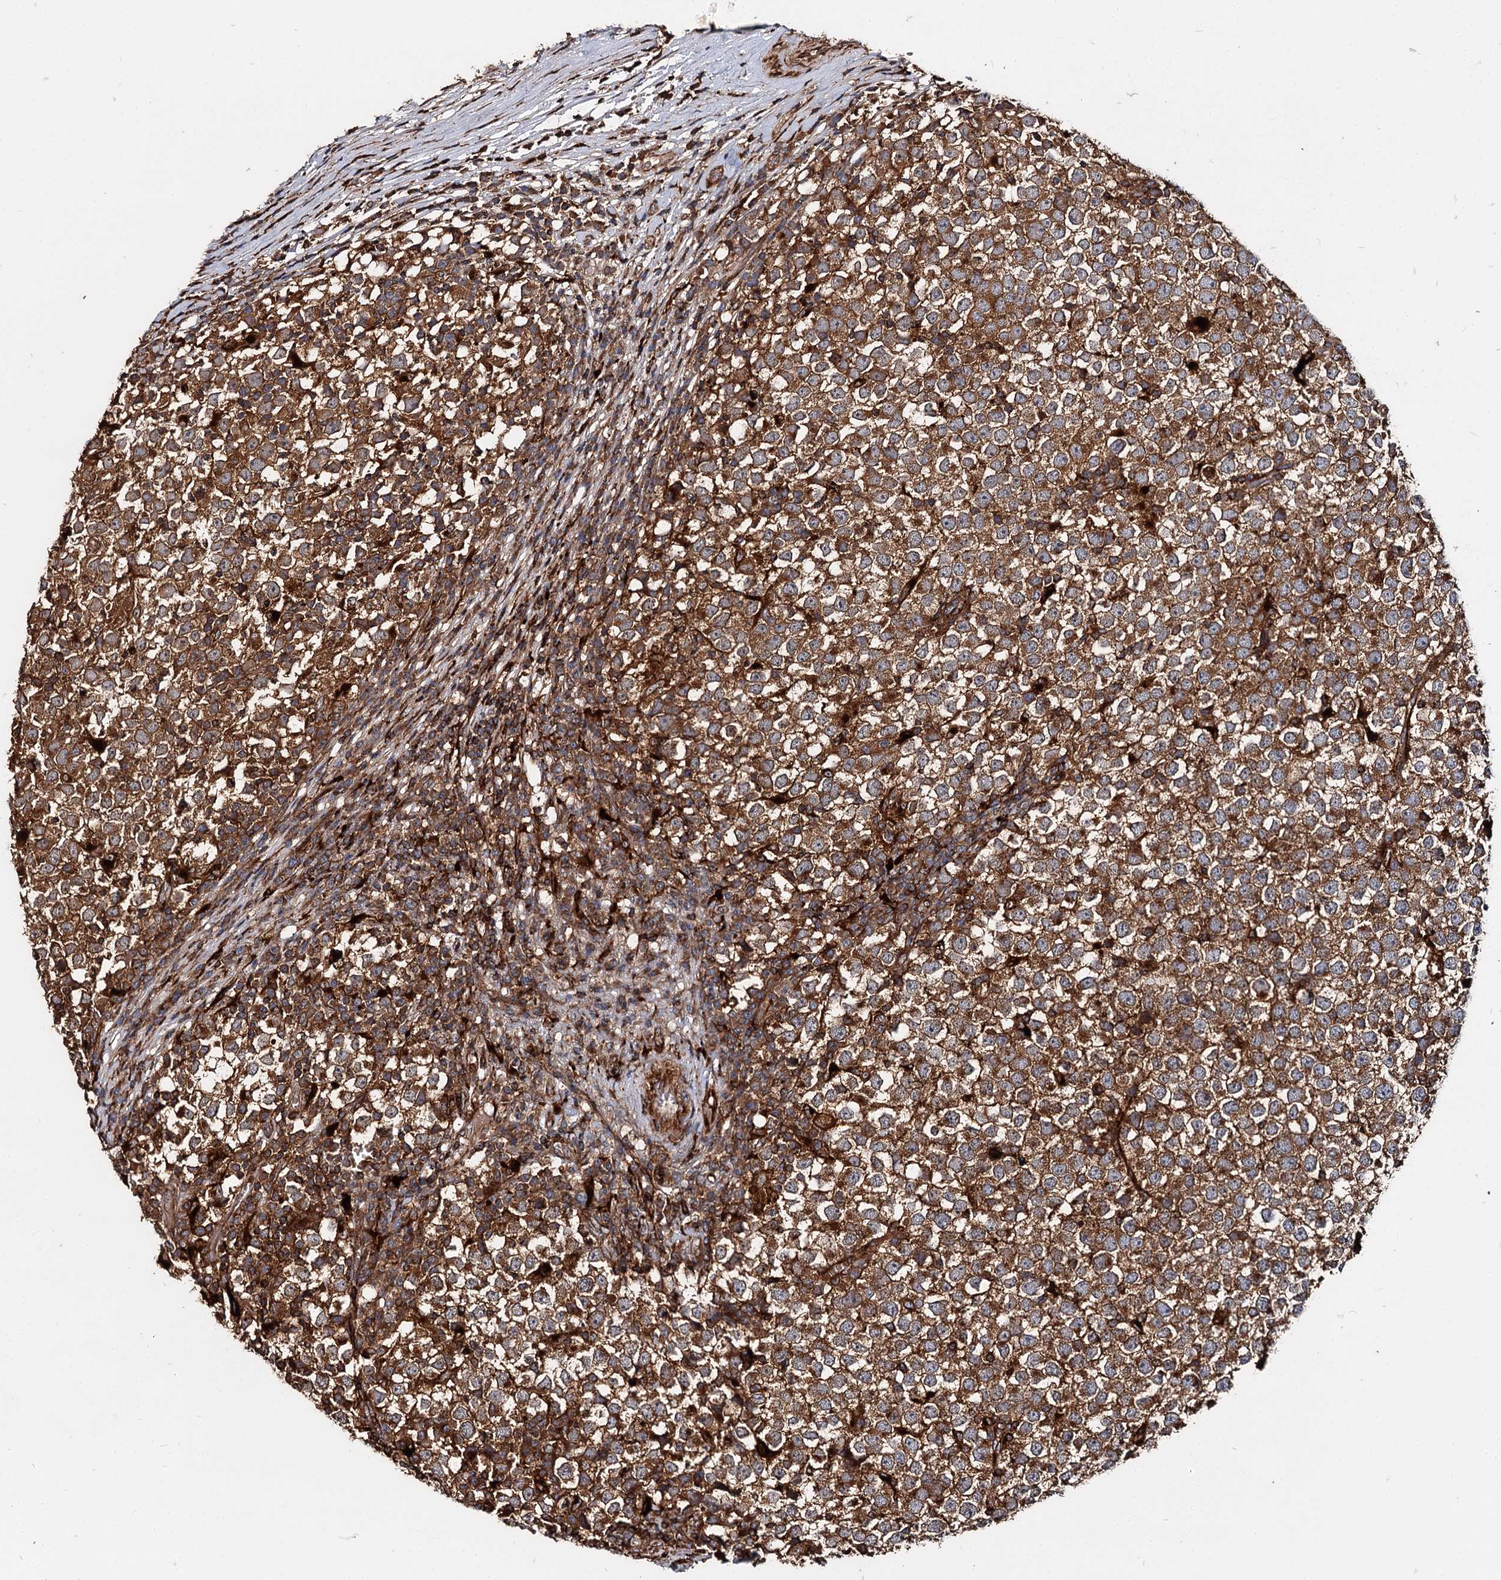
{"staining": {"intensity": "moderate", "quantity": ">75%", "location": "cytoplasmic/membranous"}, "tissue": "testis cancer", "cell_type": "Tumor cells", "image_type": "cancer", "snomed": [{"axis": "morphology", "description": "Seminoma, NOS"}, {"axis": "topography", "description": "Testis"}], "caption": "Protein analysis of testis seminoma tissue reveals moderate cytoplasmic/membranous staining in about >75% of tumor cells. The staining is performed using DAB brown chromogen to label protein expression. The nuclei are counter-stained blue using hematoxylin.", "gene": "WDR73", "patient": {"sex": "male", "age": 65}}